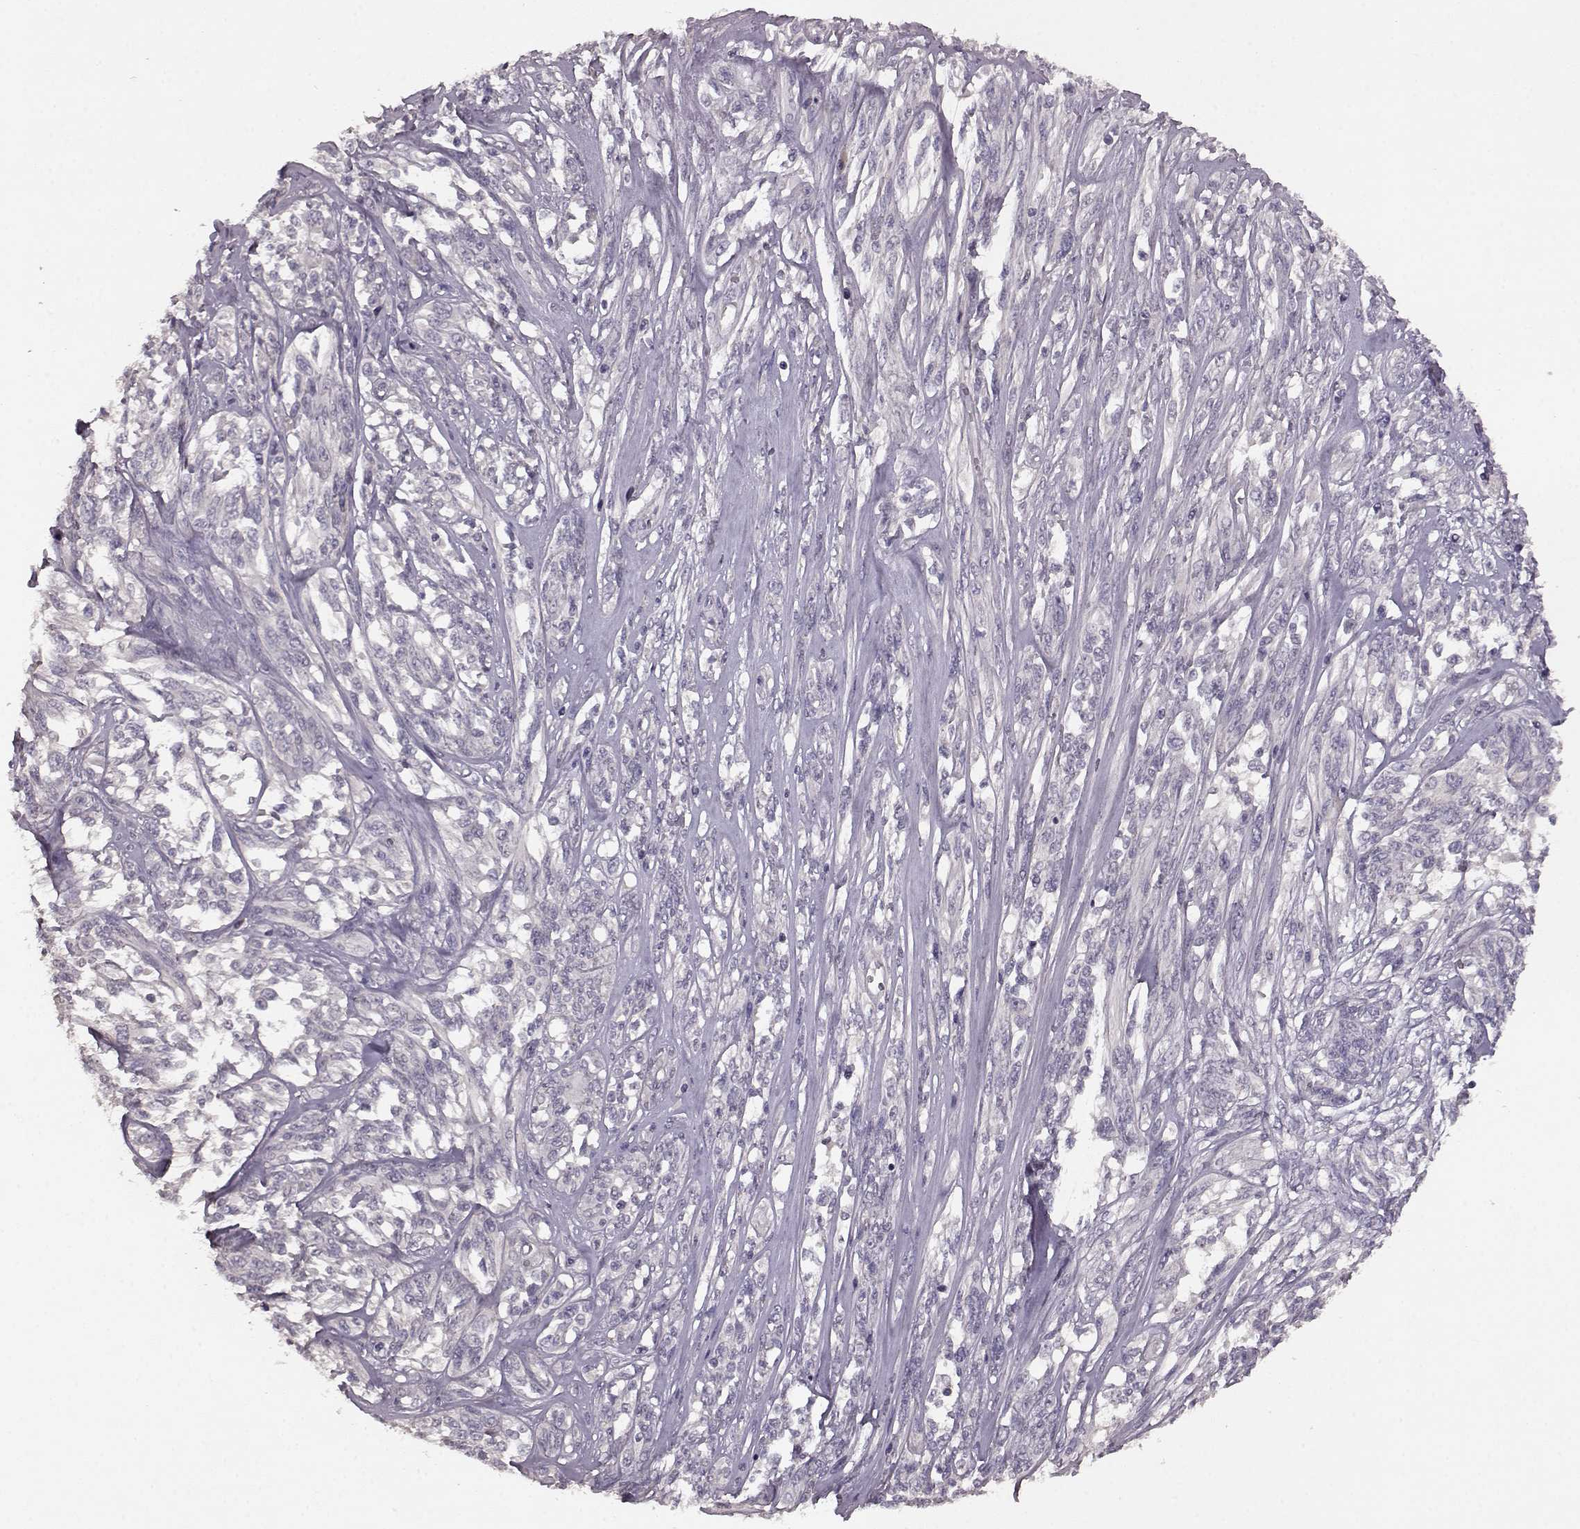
{"staining": {"intensity": "negative", "quantity": "none", "location": "none"}, "tissue": "melanoma", "cell_type": "Tumor cells", "image_type": "cancer", "snomed": [{"axis": "morphology", "description": "Malignant melanoma, NOS"}, {"axis": "topography", "description": "Skin"}], "caption": "High power microscopy micrograph of an IHC micrograph of malignant melanoma, revealing no significant staining in tumor cells.", "gene": "SLC52A3", "patient": {"sex": "female", "age": 91}}